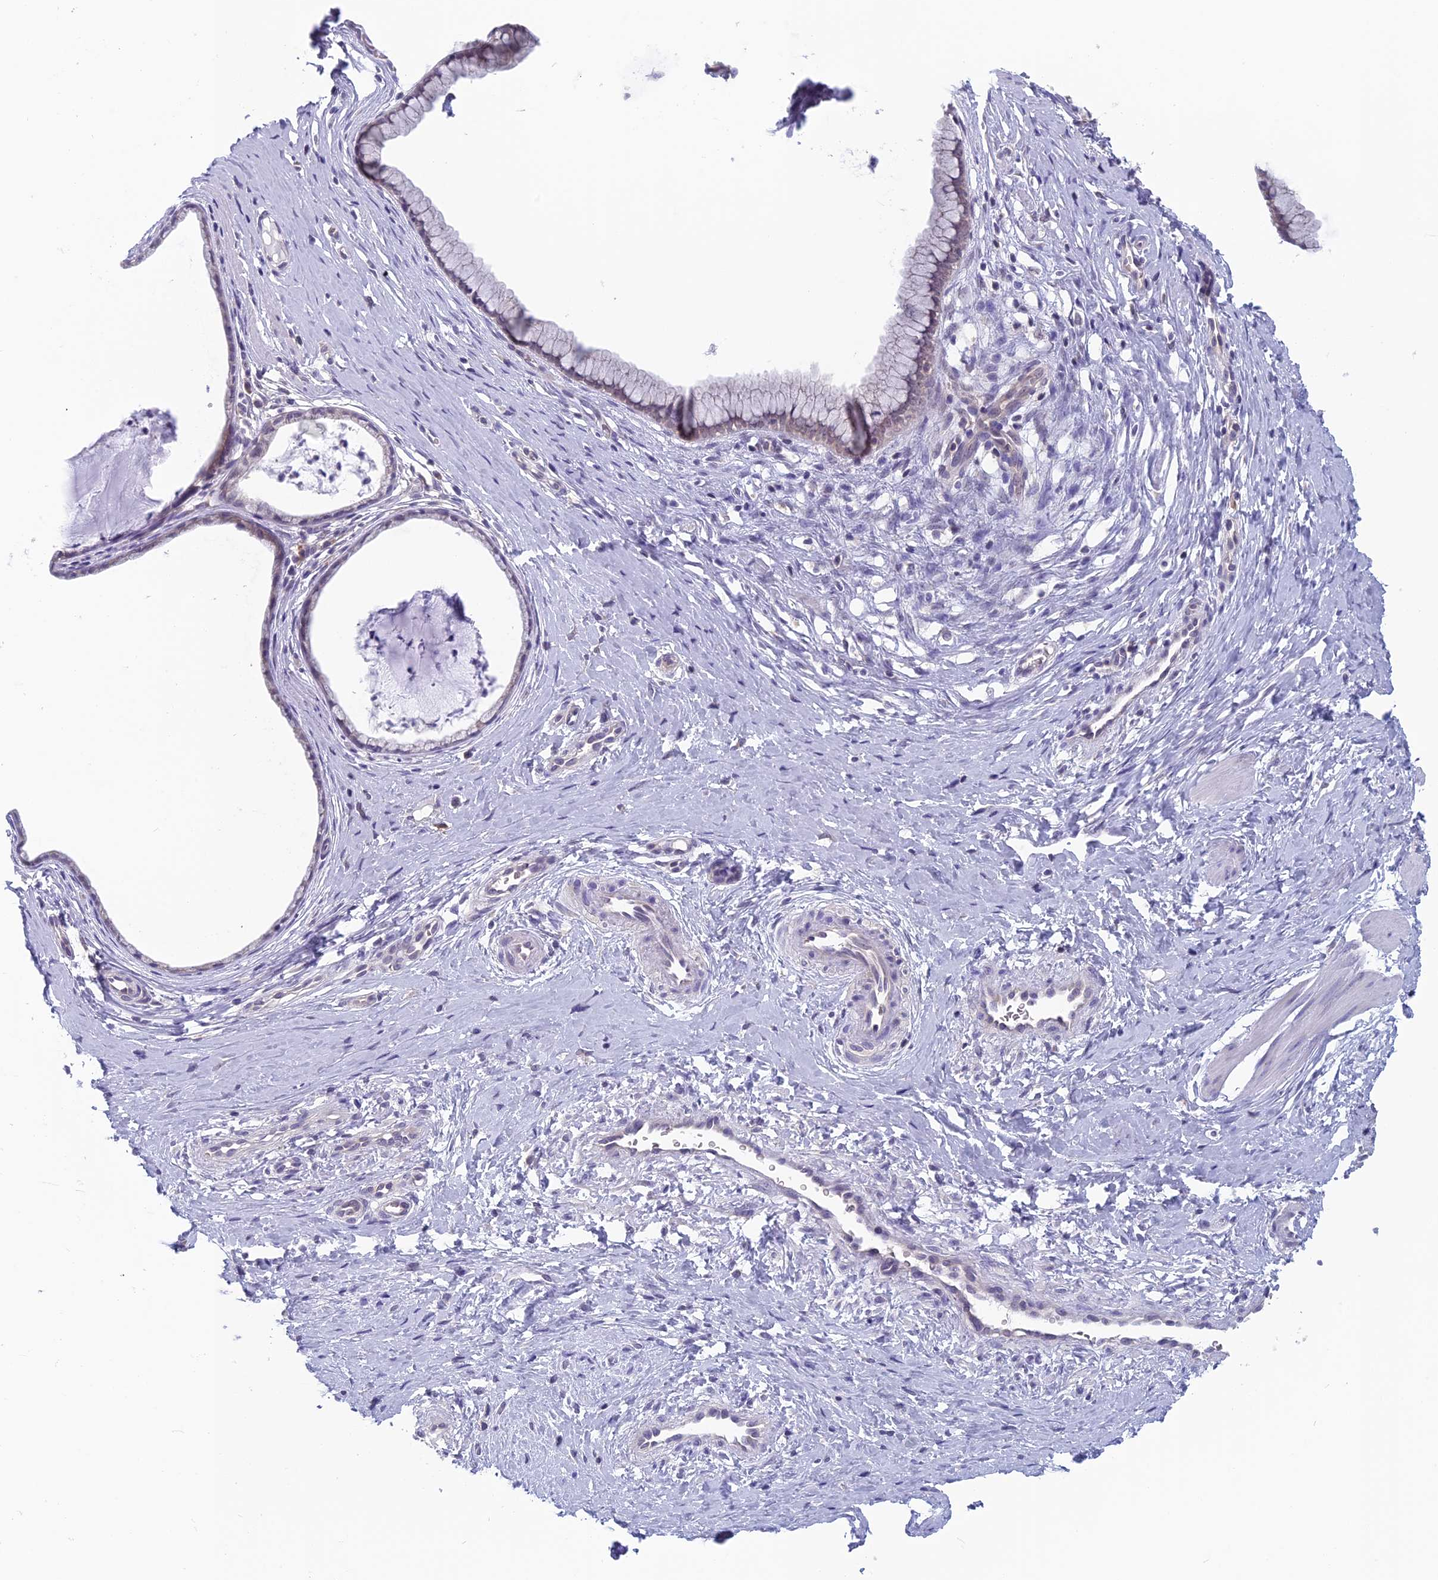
{"staining": {"intensity": "weak", "quantity": "<25%", "location": "cytoplasmic/membranous"}, "tissue": "cervix", "cell_type": "Glandular cells", "image_type": "normal", "snomed": [{"axis": "morphology", "description": "Normal tissue, NOS"}, {"axis": "topography", "description": "Cervix"}], "caption": "Immunohistochemistry (IHC) photomicrograph of unremarkable human cervix stained for a protein (brown), which shows no expression in glandular cells.", "gene": "MRI1", "patient": {"sex": "female", "age": 36}}